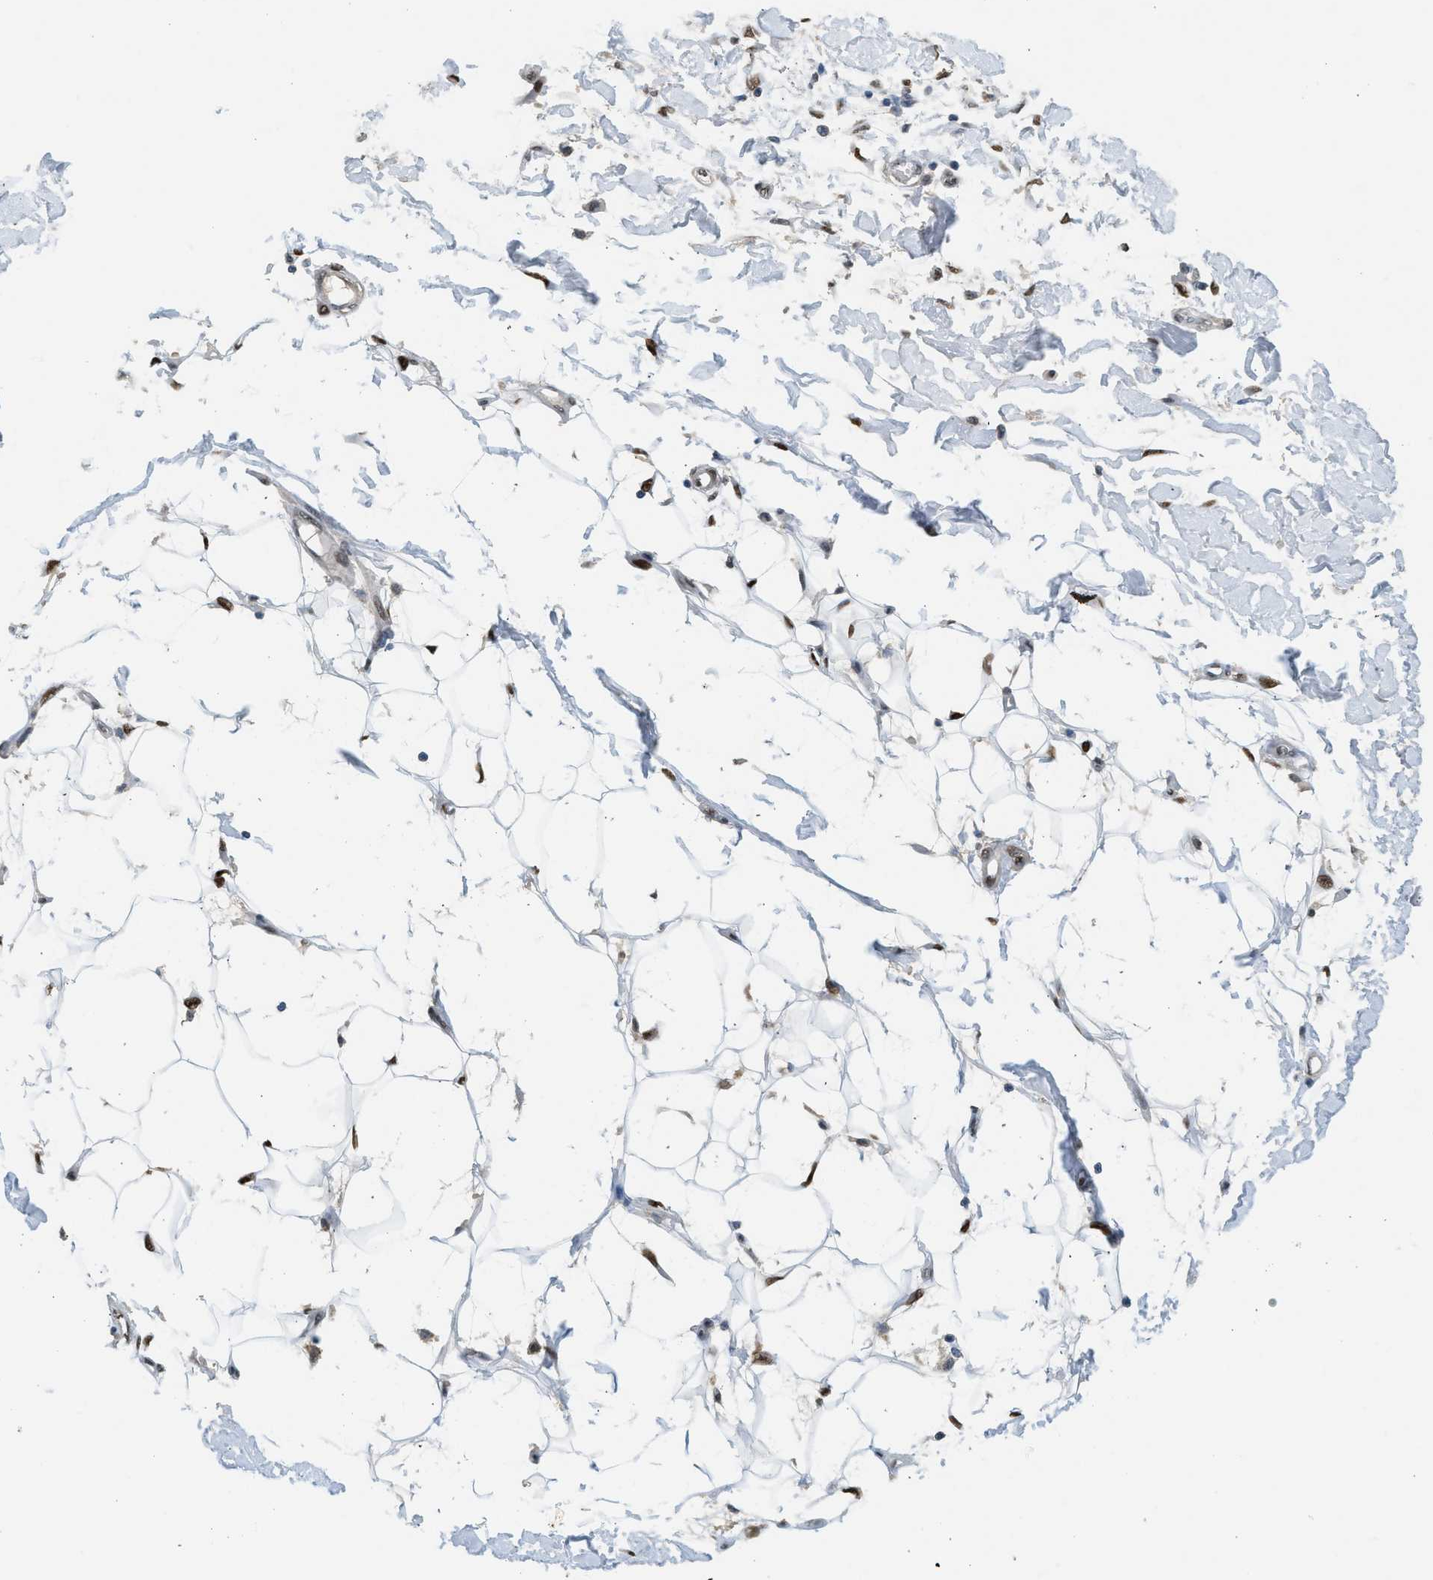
{"staining": {"intensity": "strong", "quantity": ">75%", "location": "nuclear"}, "tissue": "adipose tissue", "cell_type": "Adipocytes", "image_type": "normal", "snomed": [{"axis": "morphology", "description": "Normal tissue, NOS"}, {"axis": "morphology", "description": "Squamous cell carcinoma, NOS"}, {"axis": "topography", "description": "Skin"}, {"axis": "topography", "description": "Peripheral nerve tissue"}], "caption": "About >75% of adipocytes in unremarkable human adipose tissue display strong nuclear protein expression as visualized by brown immunohistochemical staining.", "gene": "ZBTB20", "patient": {"sex": "male", "age": 83}}